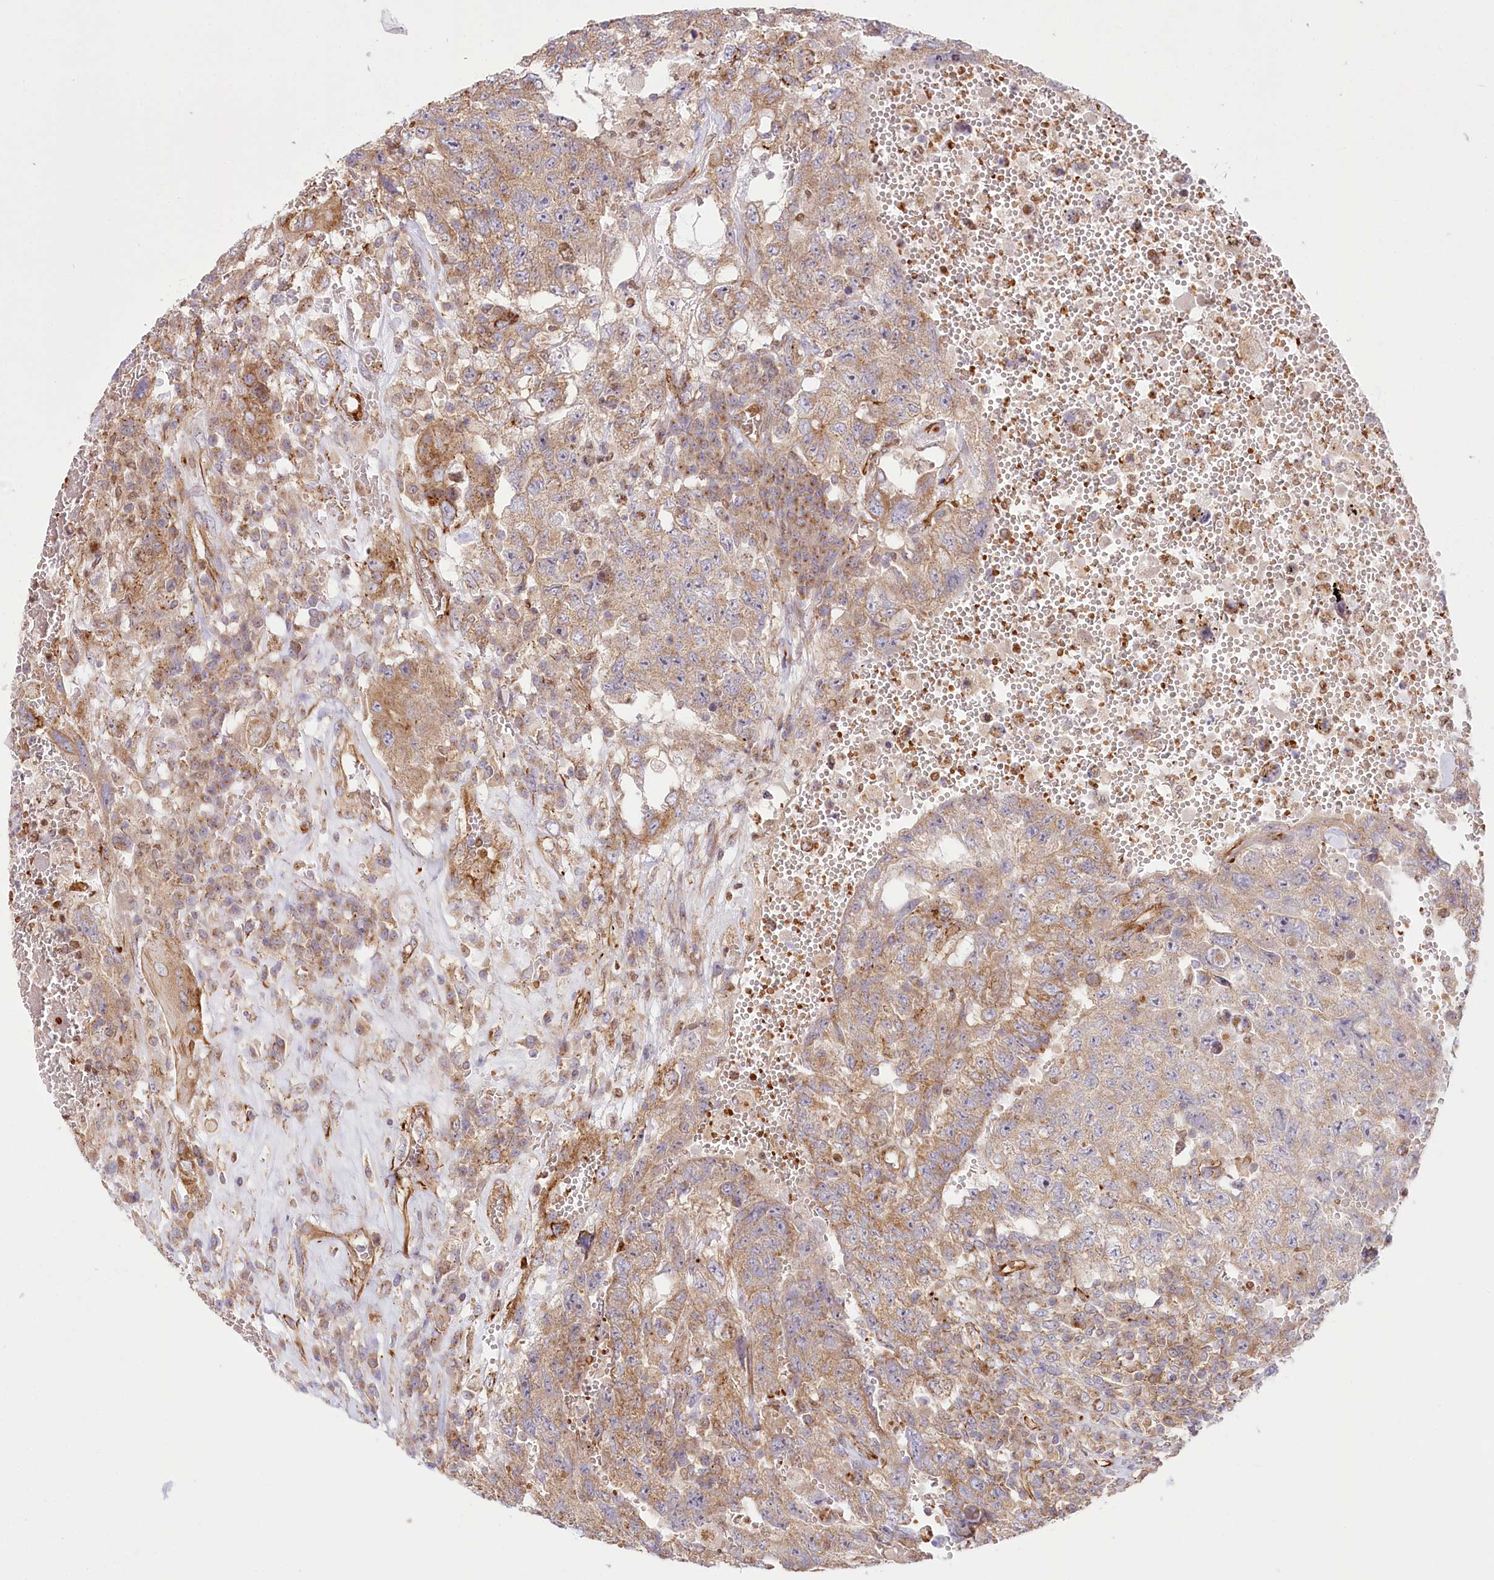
{"staining": {"intensity": "moderate", "quantity": "<25%", "location": "cytoplasmic/membranous"}, "tissue": "testis cancer", "cell_type": "Tumor cells", "image_type": "cancer", "snomed": [{"axis": "morphology", "description": "Carcinoma, Embryonal, NOS"}, {"axis": "topography", "description": "Testis"}], "caption": "Human testis embryonal carcinoma stained for a protein (brown) exhibits moderate cytoplasmic/membranous positive positivity in about <25% of tumor cells.", "gene": "COMMD3", "patient": {"sex": "male", "age": 26}}